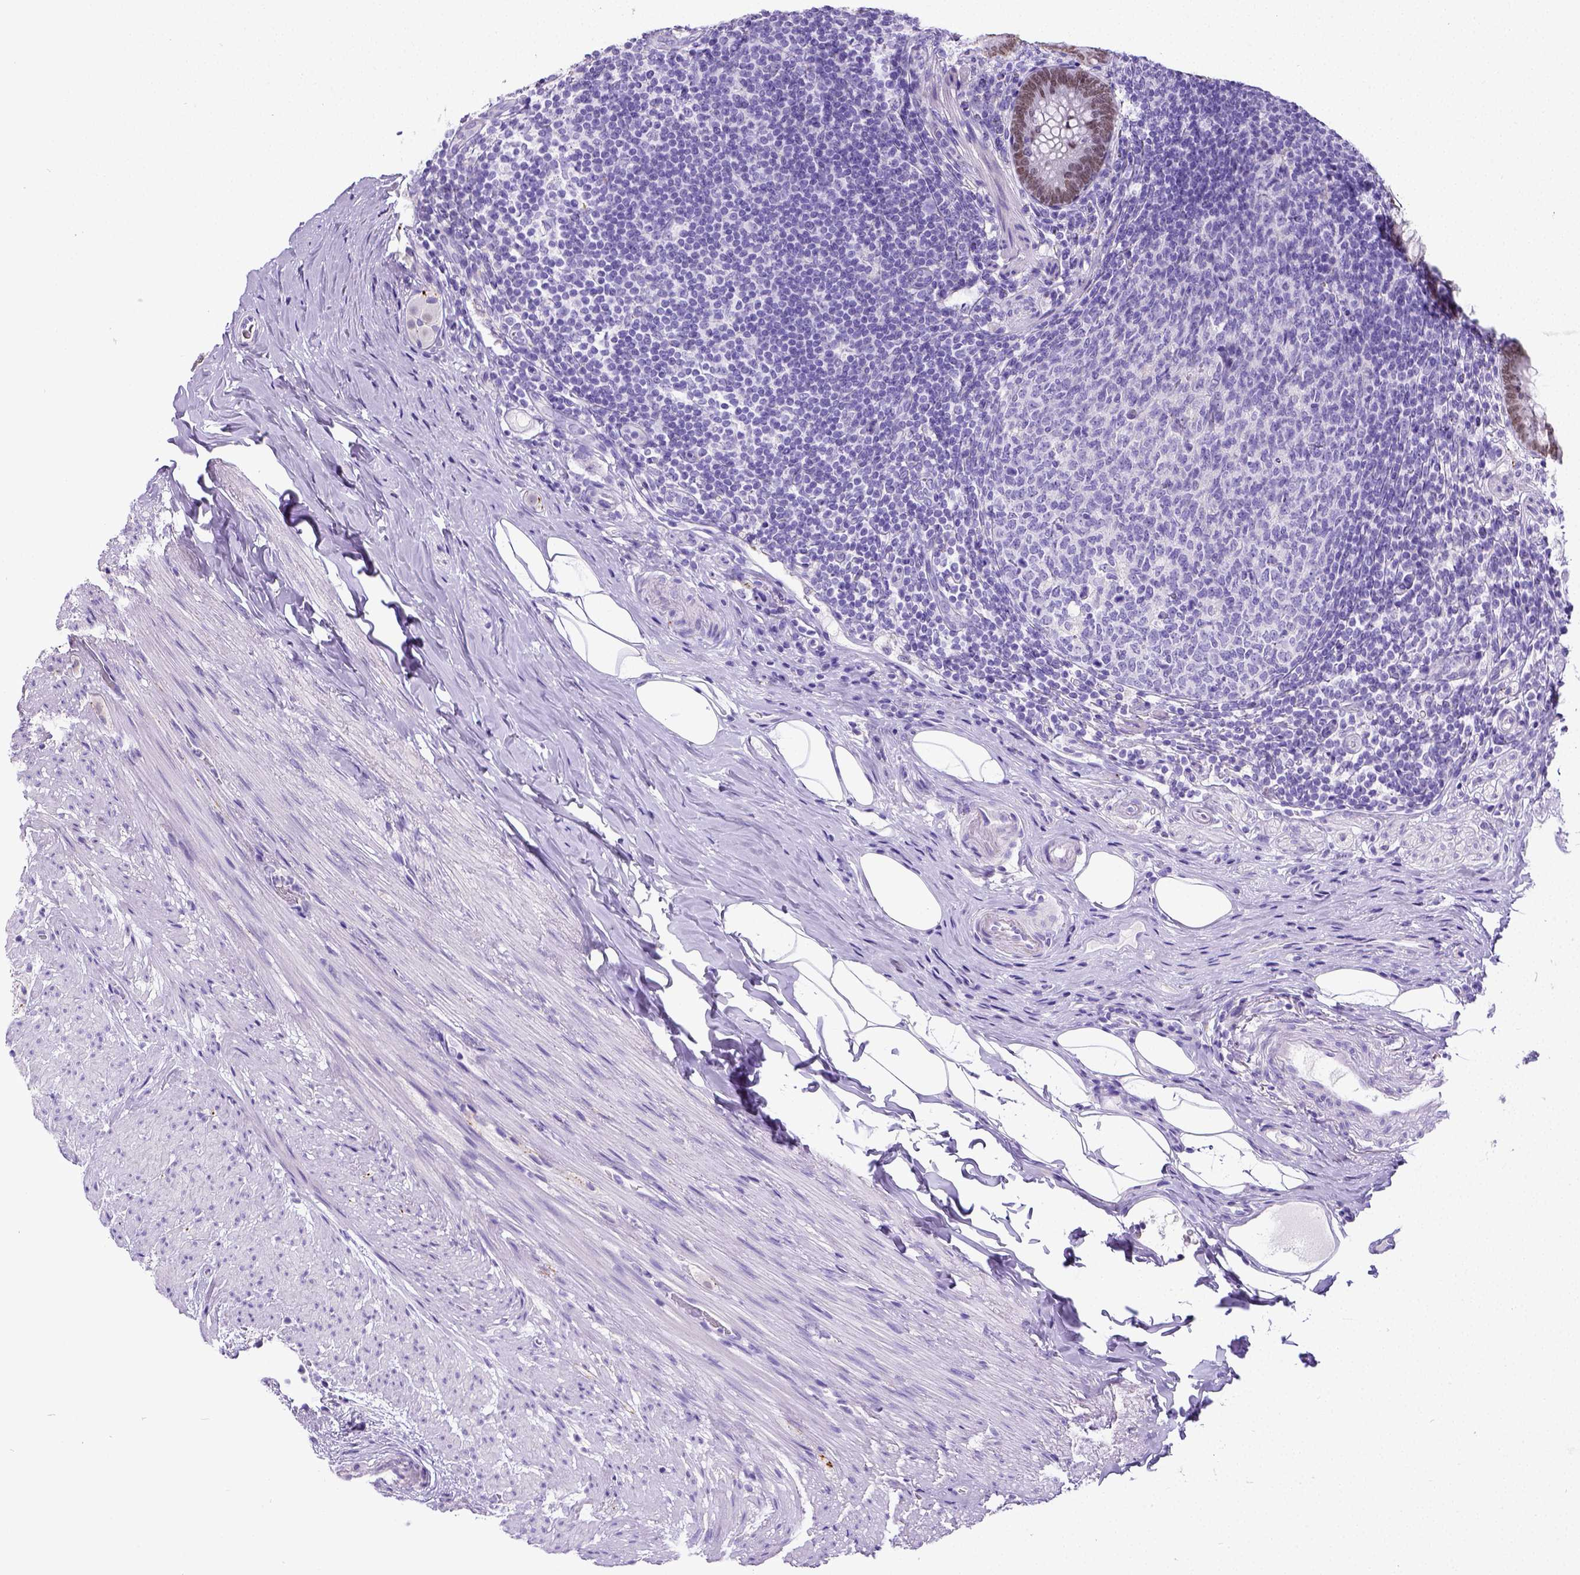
{"staining": {"intensity": "moderate", "quantity": ">75%", "location": "nuclear"}, "tissue": "appendix", "cell_type": "Glandular cells", "image_type": "normal", "snomed": [{"axis": "morphology", "description": "Normal tissue, NOS"}, {"axis": "topography", "description": "Appendix"}], "caption": "Protein expression analysis of normal human appendix reveals moderate nuclear staining in approximately >75% of glandular cells. (IHC, brightfield microscopy, high magnification).", "gene": "SATB2", "patient": {"sex": "male", "age": 47}}